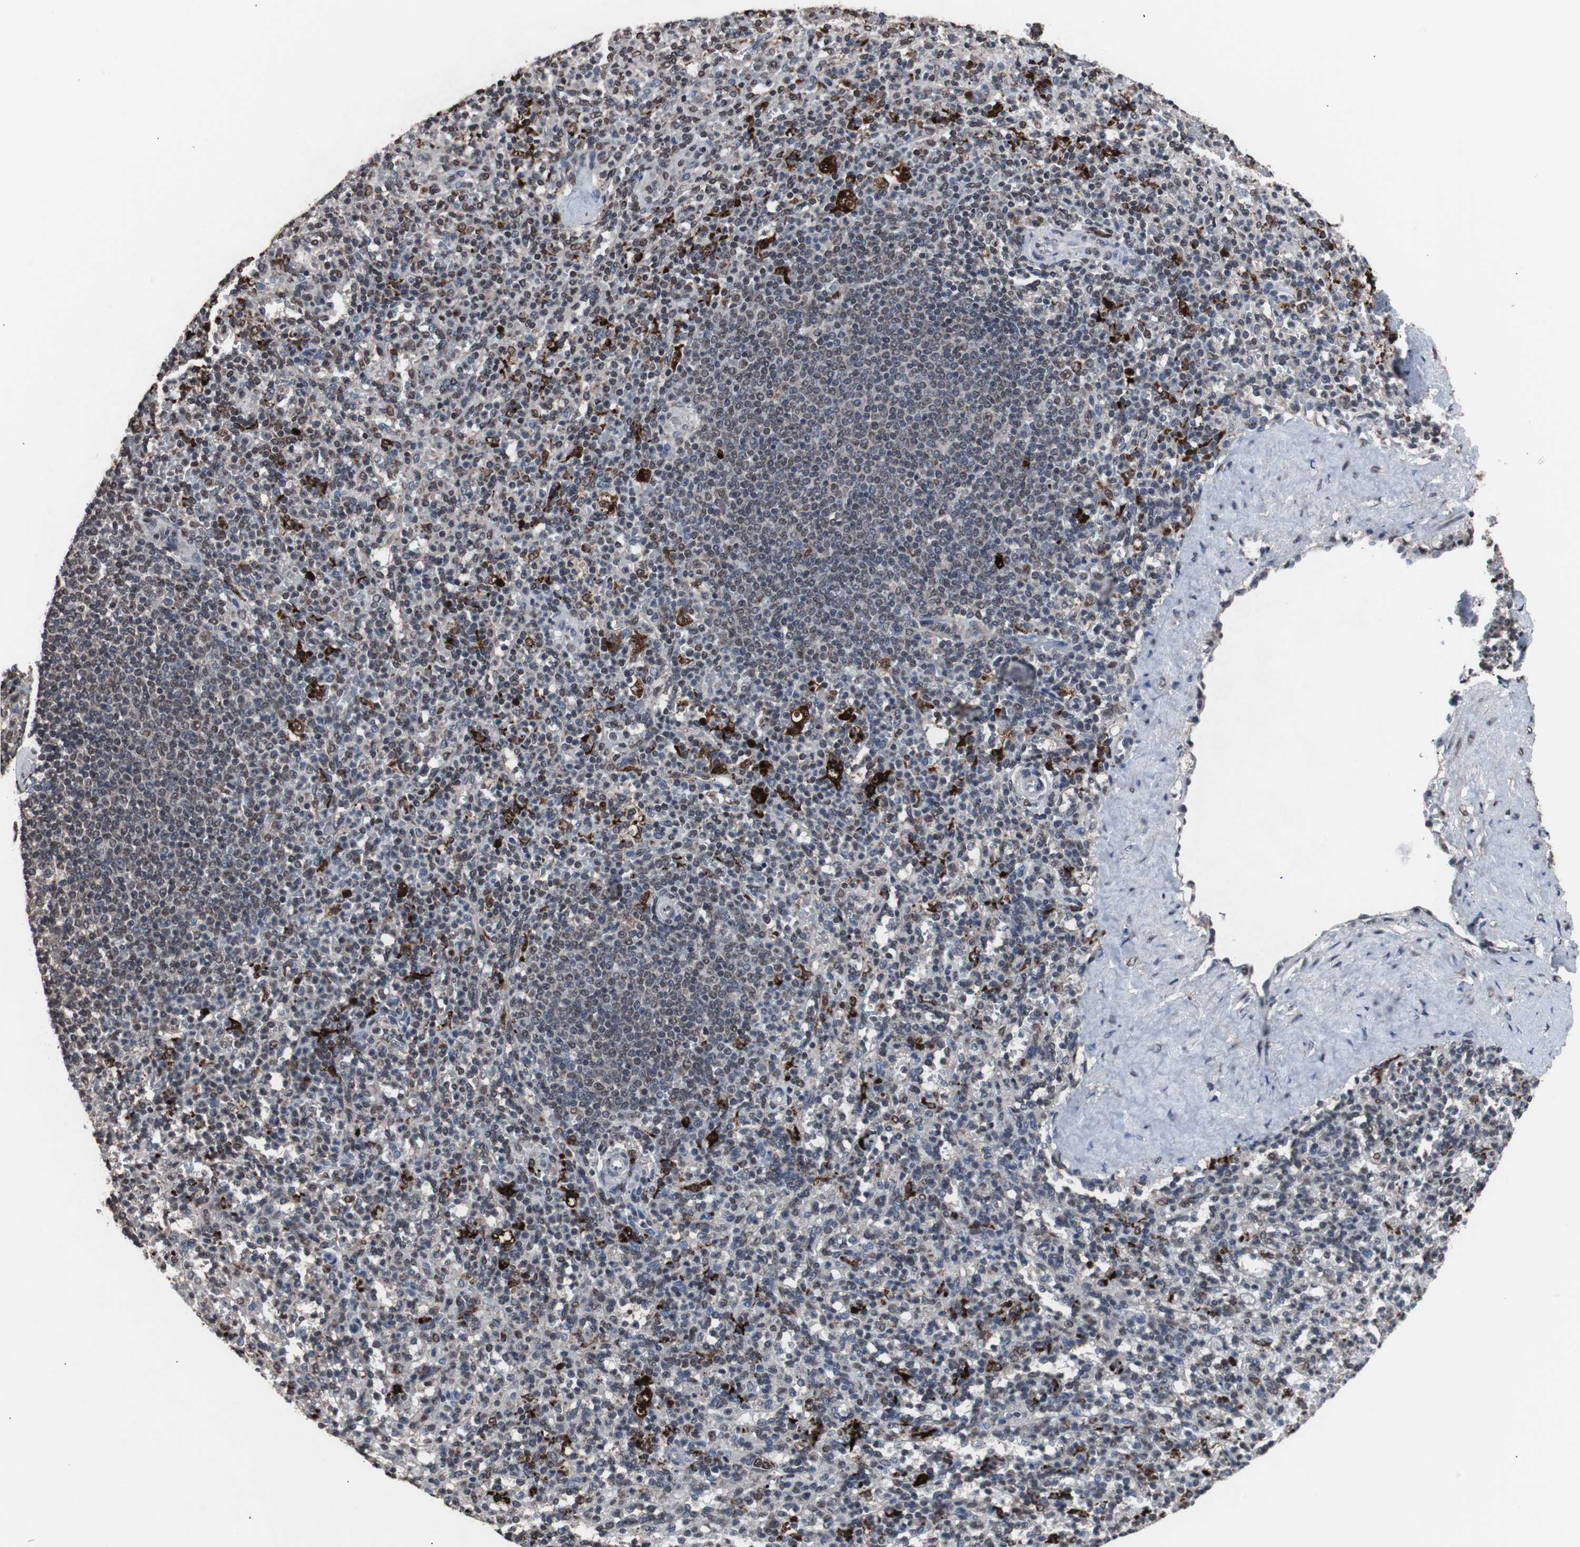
{"staining": {"intensity": "weak", "quantity": "25%-75%", "location": "nuclear"}, "tissue": "spleen", "cell_type": "Cells in red pulp", "image_type": "normal", "snomed": [{"axis": "morphology", "description": "Normal tissue, NOS"}, {"axis": "topography", "description": "Spleen"}], "caption": "A high-resolution photomicrograph shows immunohistochemistry (IHC) staining of normal spleen, which displays weak nuclear expression in approximately 25%-75% of cells in red pulp. (IHC, brightfield microscopy, high magnification).", "gene": "MED27", "patient": {"sex": "male", "age": 36}}